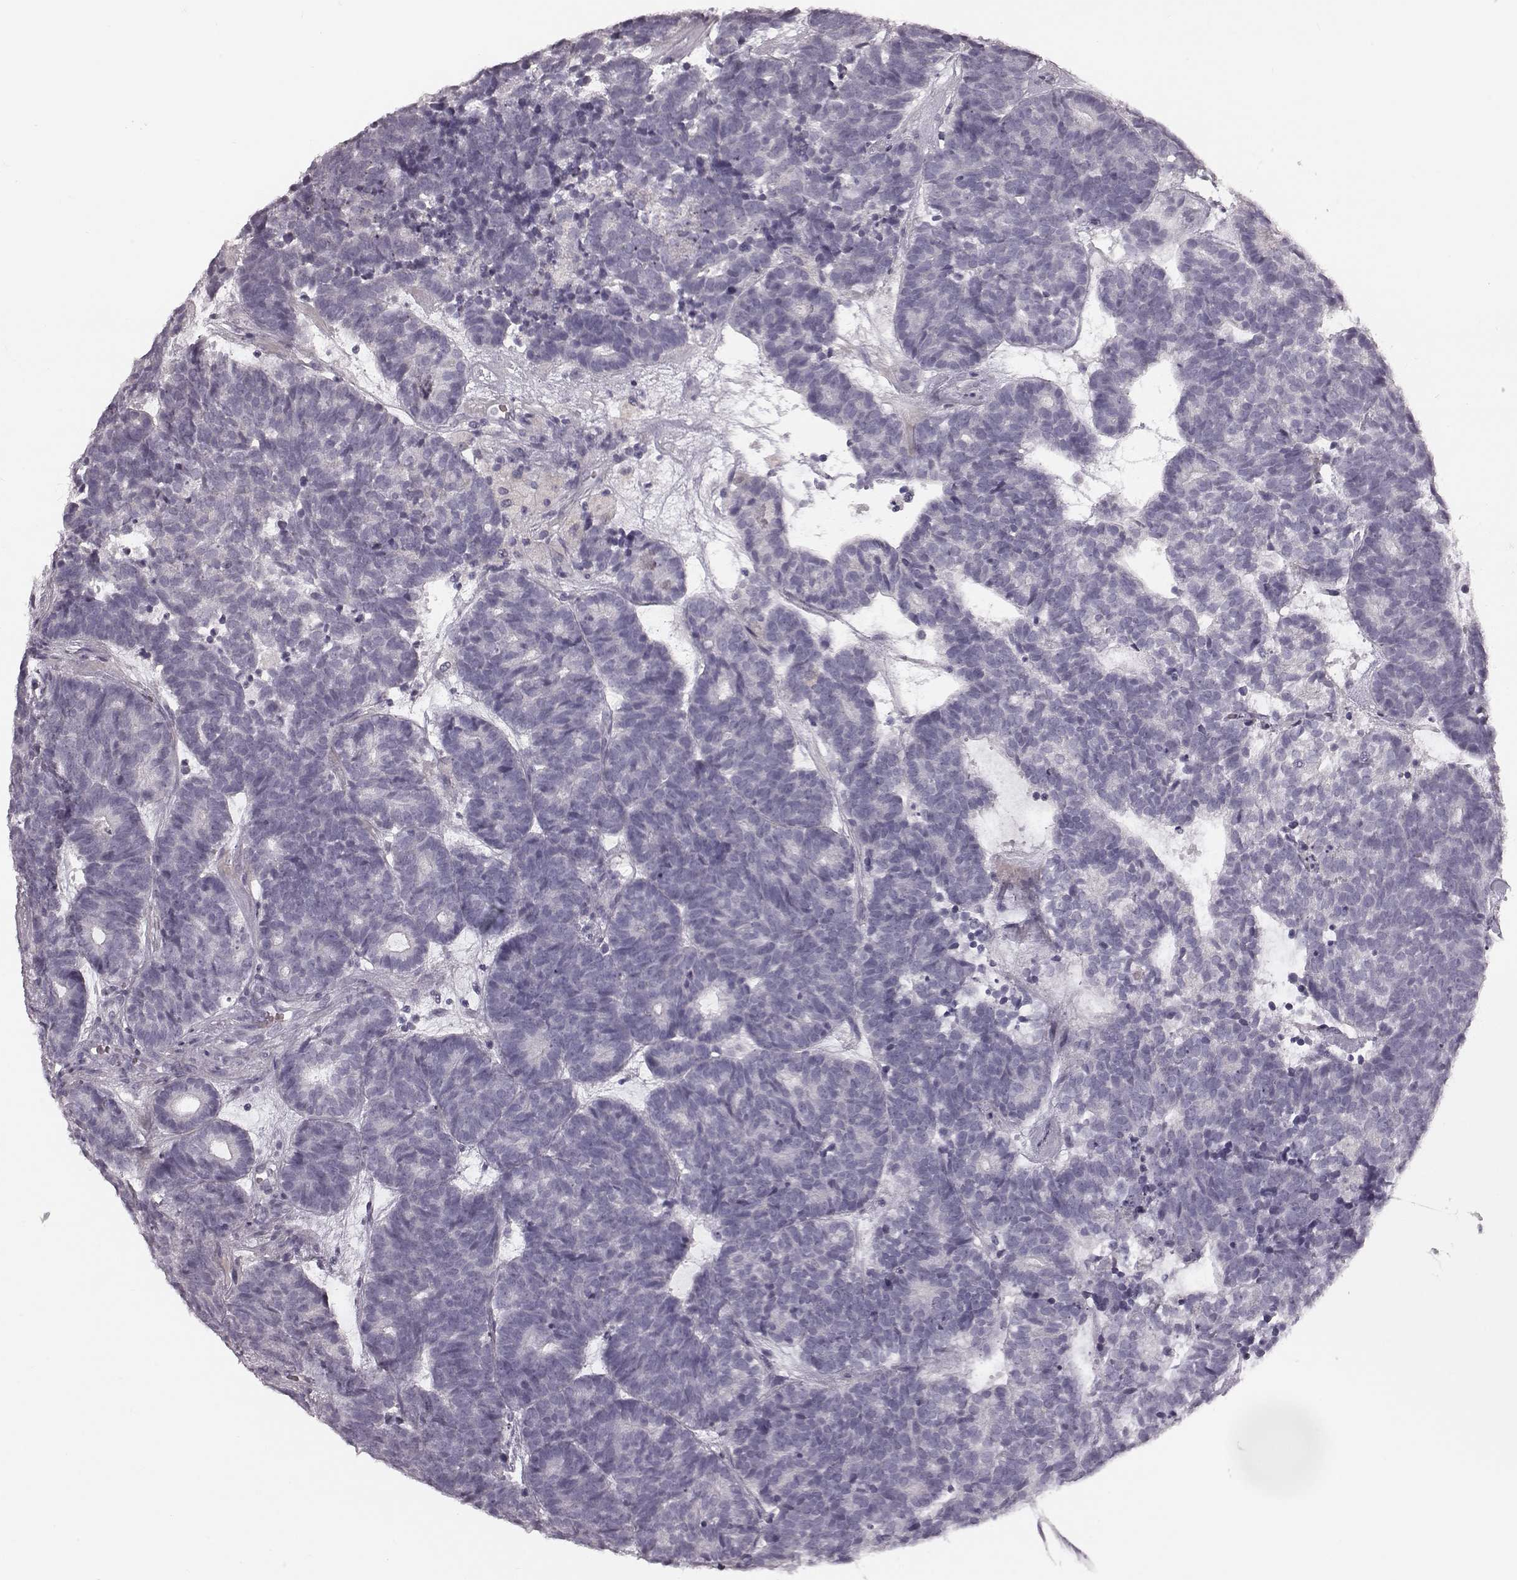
{"staining": {"intensity": "negative", "quantity": "none", "location": "none"}, "tissue": "head and neck cancer", "cell_type": "Tumor cells", "image_type": "cancer", "snomed": [{"axis": "morphology", "description": "Adenocarcinoma, NOS"}, {"axis": "topography", "description": "Head-Neck"}], "caption": "Immunohistochemical staining of head and neck cancer (adenocarcinoma) shows no significant staining in tumor cells.", "gene": "ZNF433", "patient": {"sex": "female", "age": 81}}